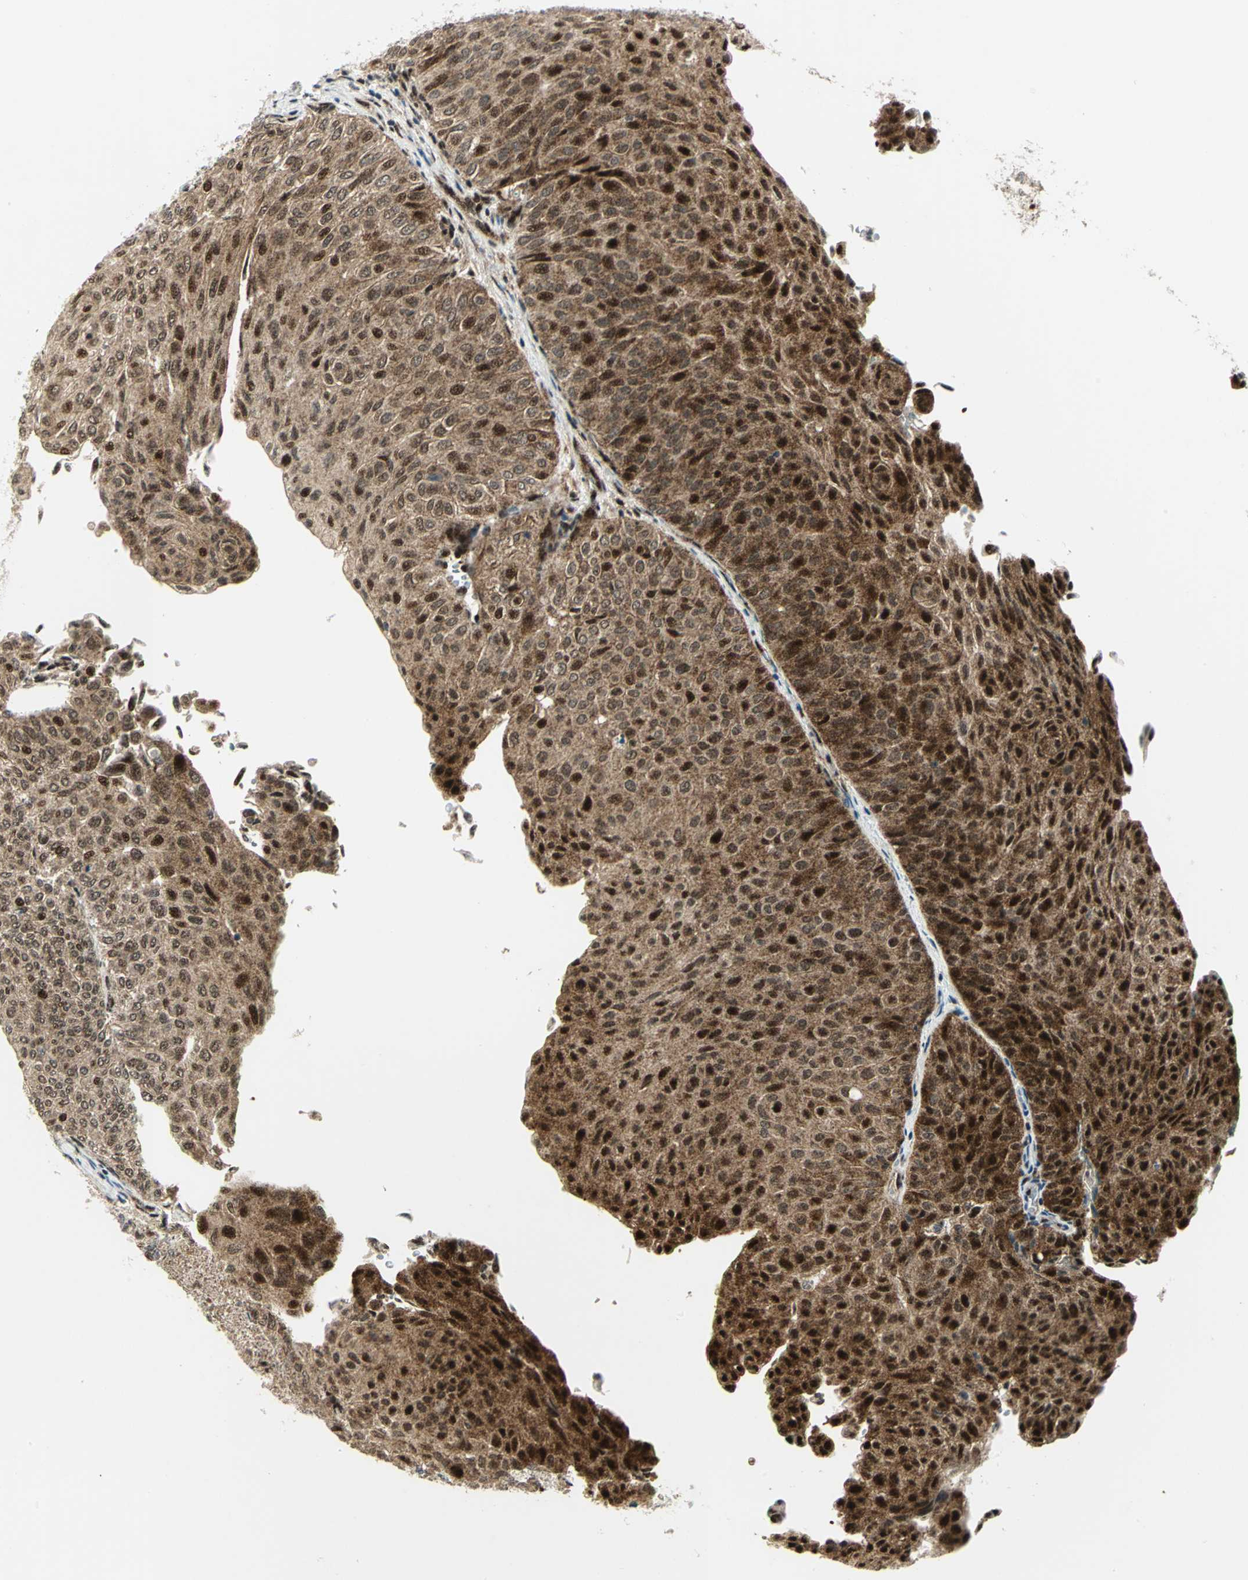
{"staining": {"intensity": "strong", "quantity": ">75%", "location": "cytoplasmic/membranous,nuclear"}, "tissue": "urothelial cancer", "cell_type": "Tumor cells", "image_type": "cancer", "snomed": [{"axis": "morphology", "description": "Urothelial carcinoma, Low grade"}, {"axis": "topography", "description": "Urinary bladder"}], "caption": "A brown stain highlights strong cytoplasmic/membranous and nuclear expression of a protein in low-grade urothelial carcinoma tumor cells.", "gene": "COPS5", "patient": {"sex": "male", "age": 78}}